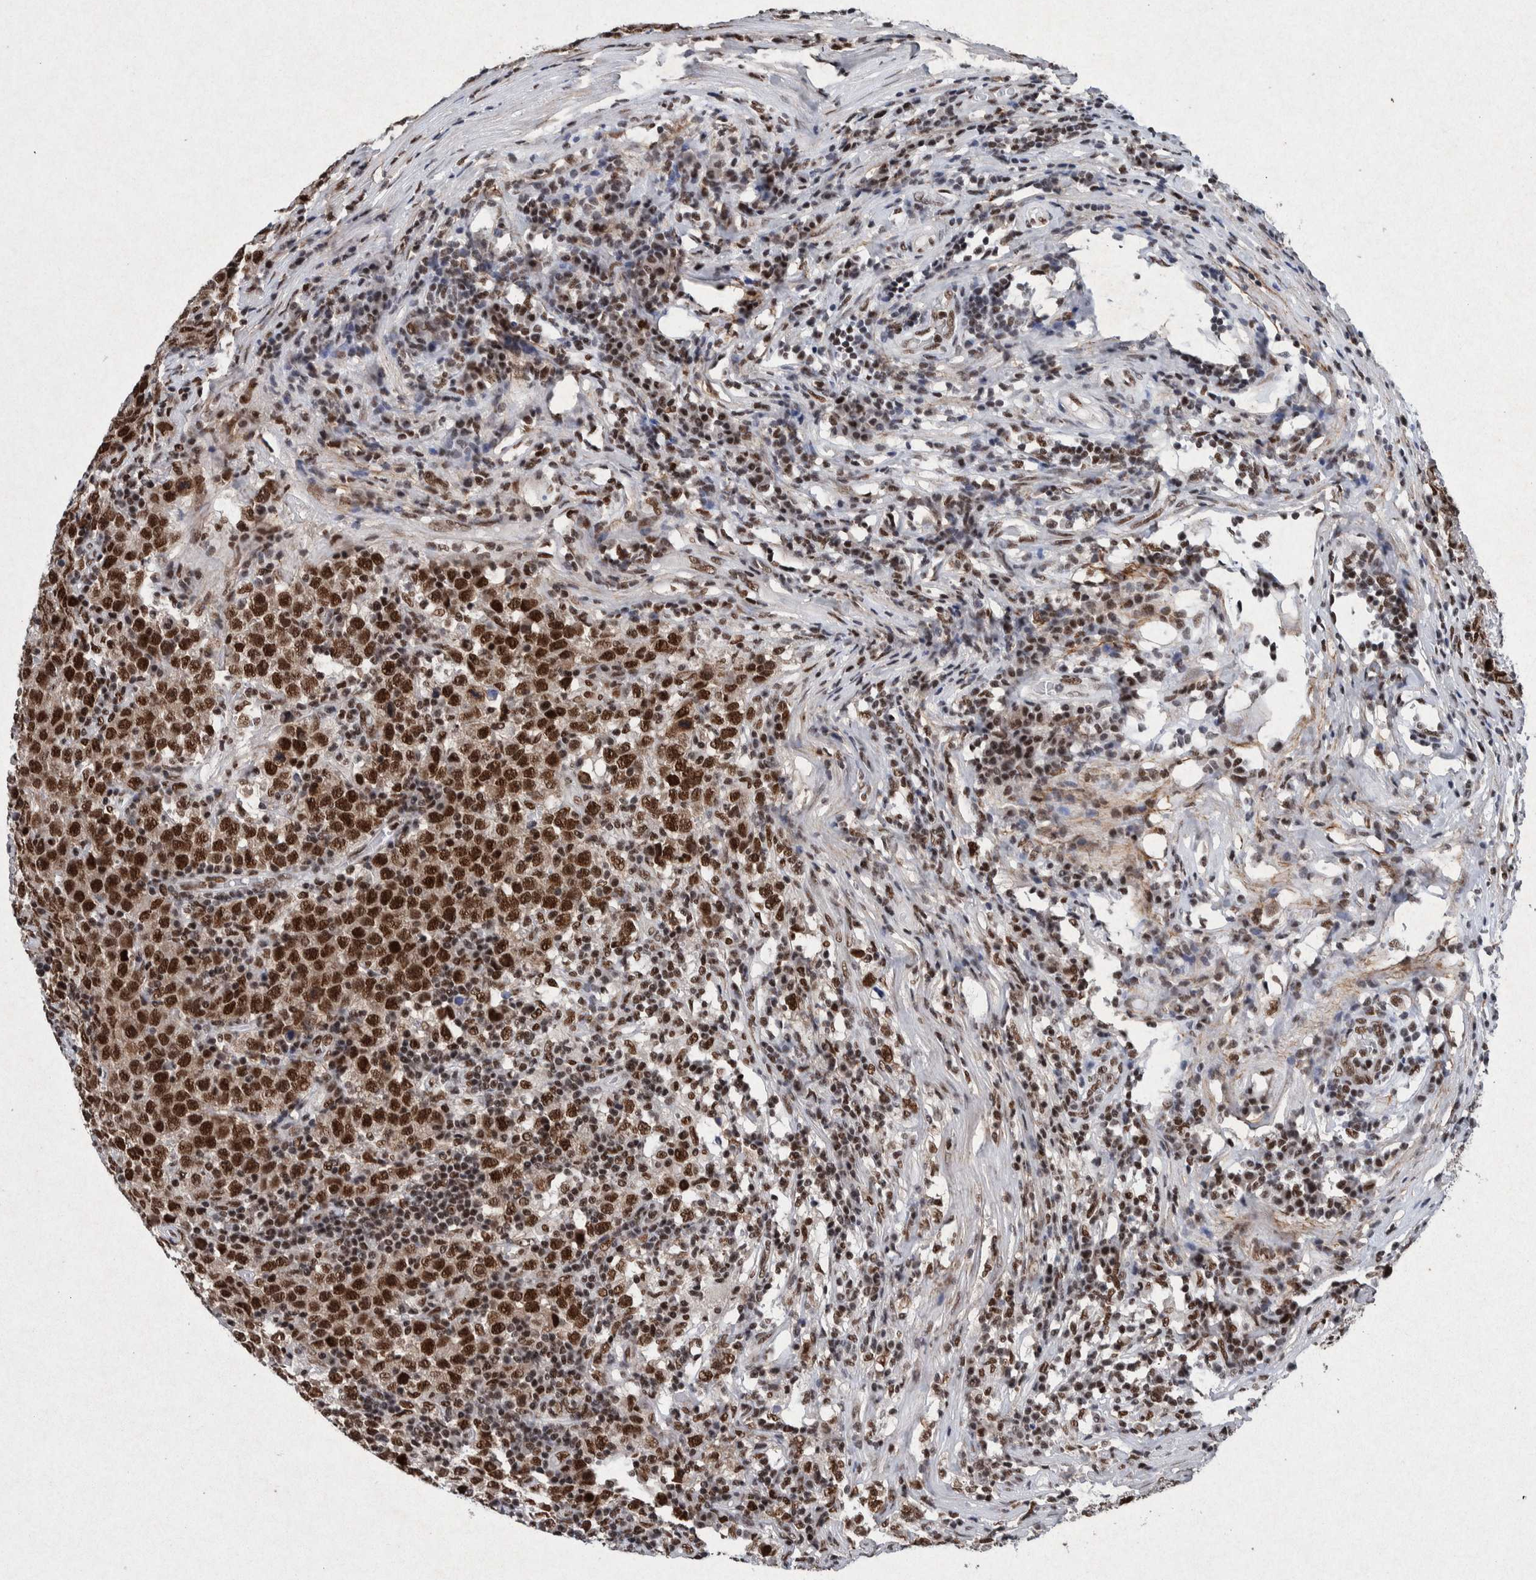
{"staining": {"intensity": "strong", "quantity": ">75%", "location": "nuclear"}, "tissue": "testis cancer", "cell_type": "Tumor cells", "image_type": "cancer", "snomed": [{"axis": "morphology", "description": "Seminoma, NOS"}, {"axis": "topography", "description": "Testis"}], "caption": "This is an image of IHC staining of seminoma (testis), which shows strong staining in the nuclear of tumor cells.", "gene": "TAF10", "patient": {"sex": "male", "age": 43}}